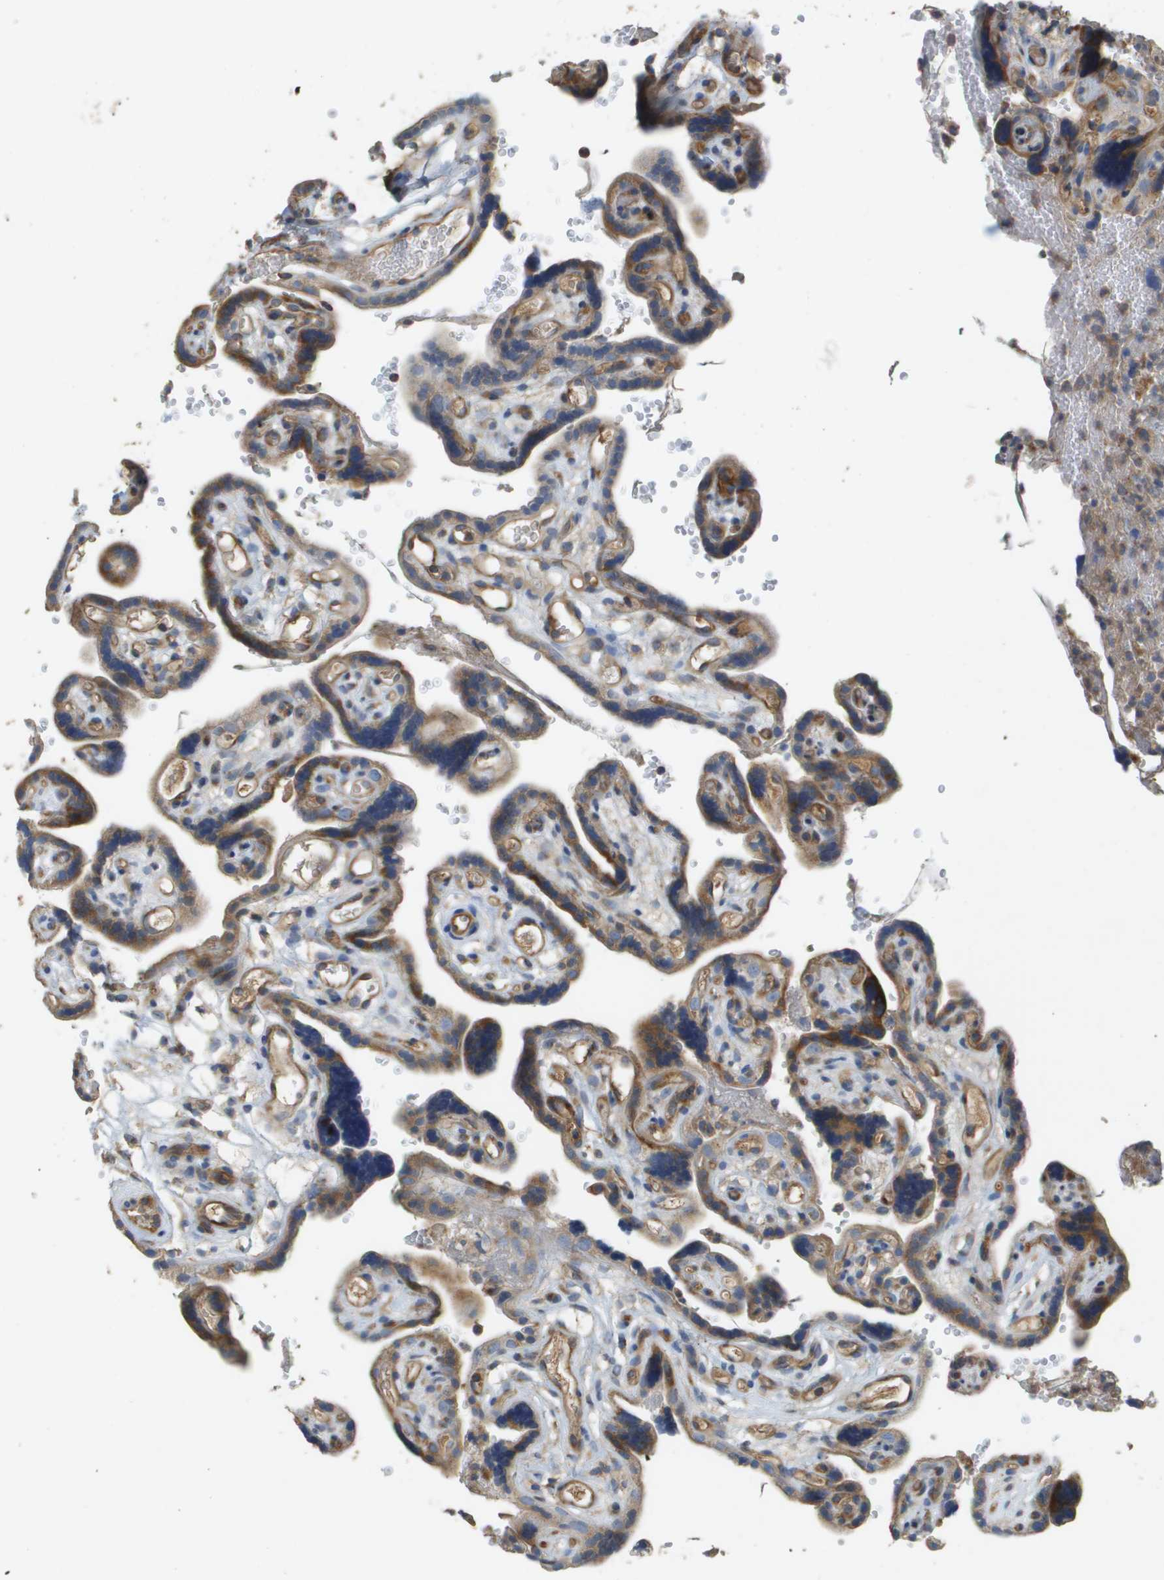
{"staining": {"intensity": "moderate", "quantity": "25%-75%", "location": "cytoplasmic/membranous"}, "tissue": "placenta", "cell_type": "Decidual cells", "image_type": "normal", "snomed": [{"axis": "morphology", "description": "Normal tissue, NOS"}, {"axis": "topography", "description": "Placenta"}], "caption": "Moderate cytoplasmic/membranous positivity is identified in approximately 25%-75% of decidual cells in unremarkable placenta.", "gene": "CASP10", "patient": {"sex": "female", "age": 30}}